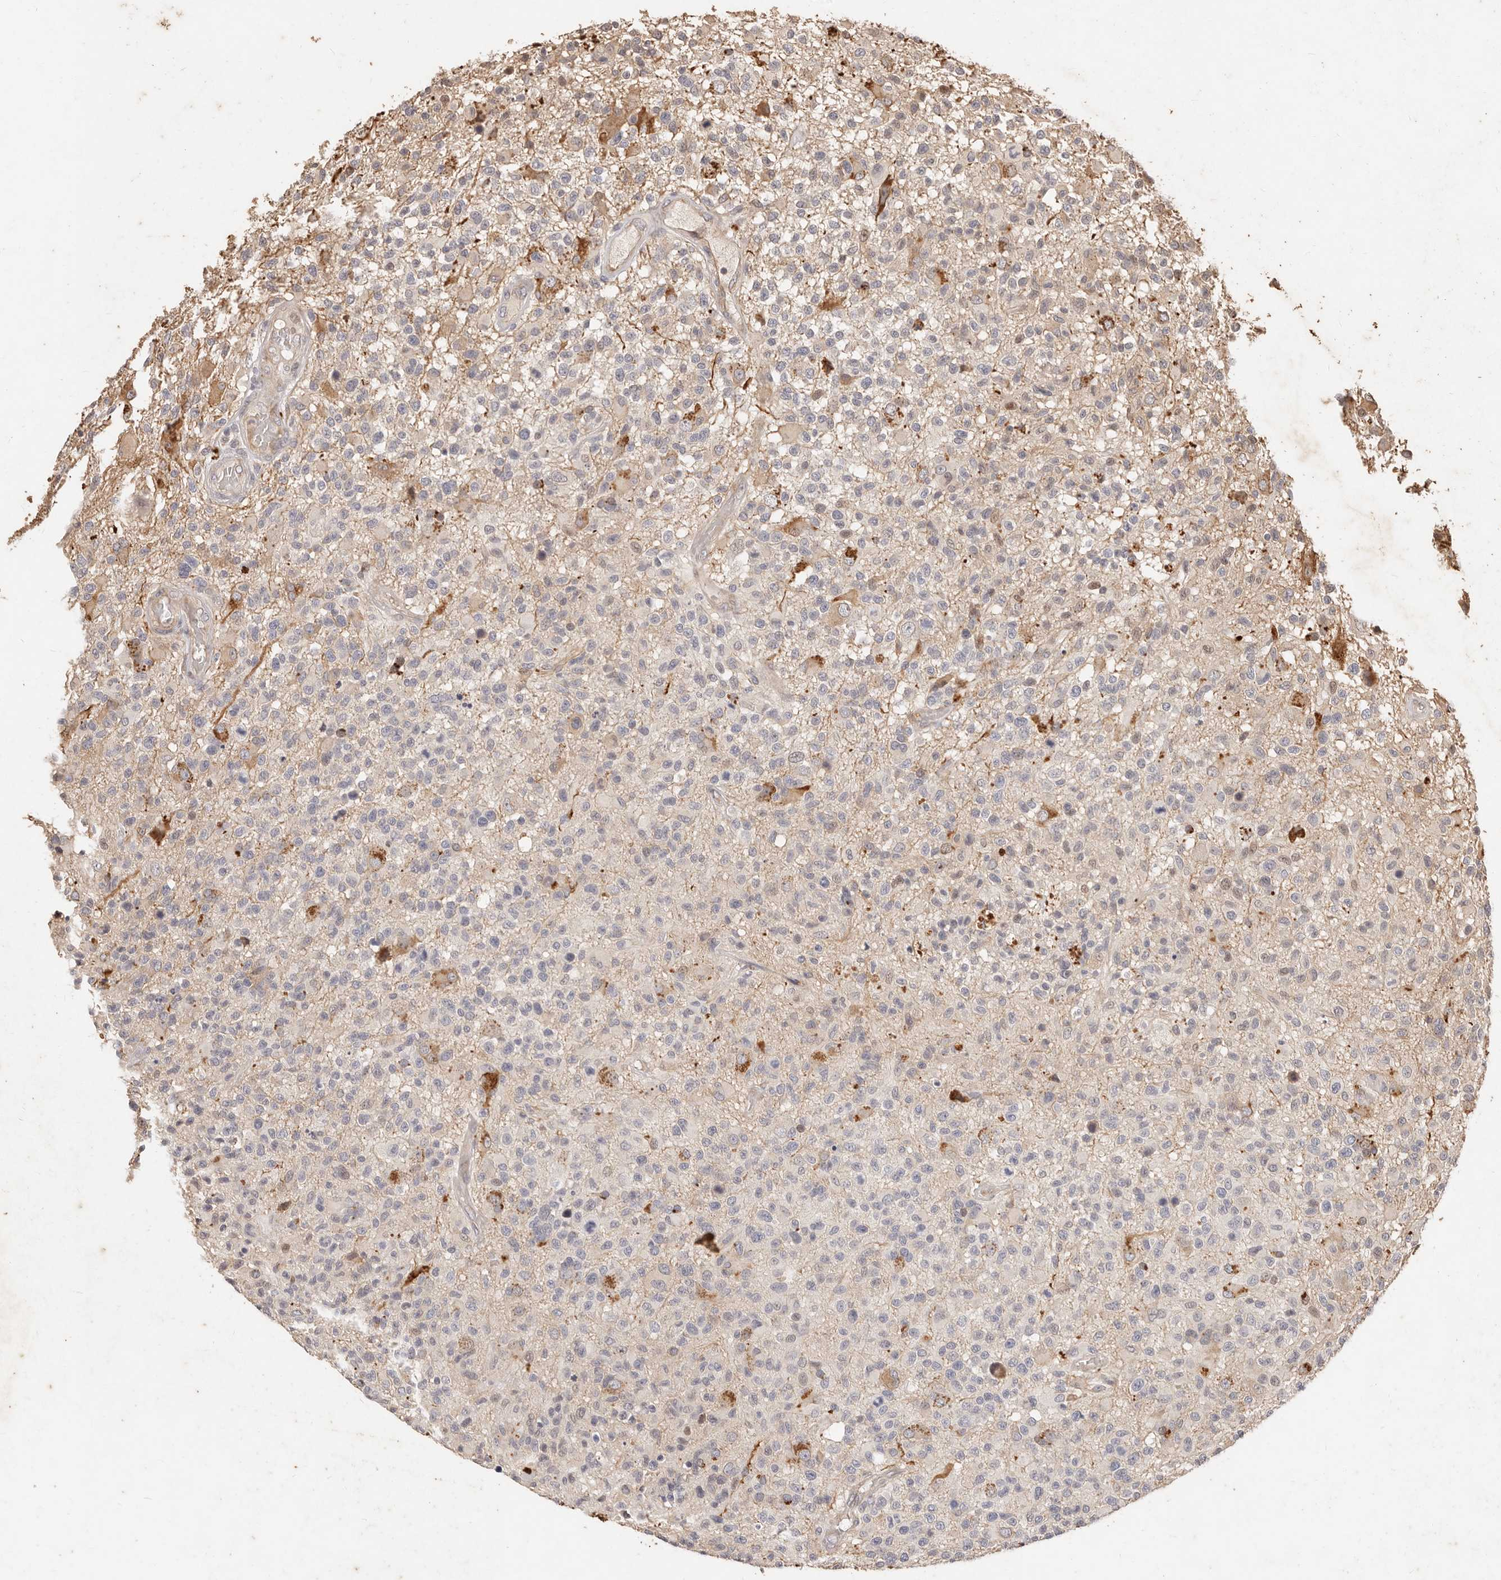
{"staining": {"intensity": "weak", "quantity": "<25%", "location": "cytoplasmic/membranous"}, "tissue": "glioma", "cell_type": "Tumor cells", "image_type": "cancer", "snomed": [{"axis": "morphology", "description": "Glioma, malignant, High grade"}, {"axis": "morphology", "description": "Glioblastoma, NOS"}, {"axis": "topography", "description": "Brain"}], "caption": "Protein analysis of glioblastoma exhibits no significant expression in tumor cells. Nuclei are stained in blue.", "gene": "KIF9", "patient": {"sex": "male", "age": 60}}